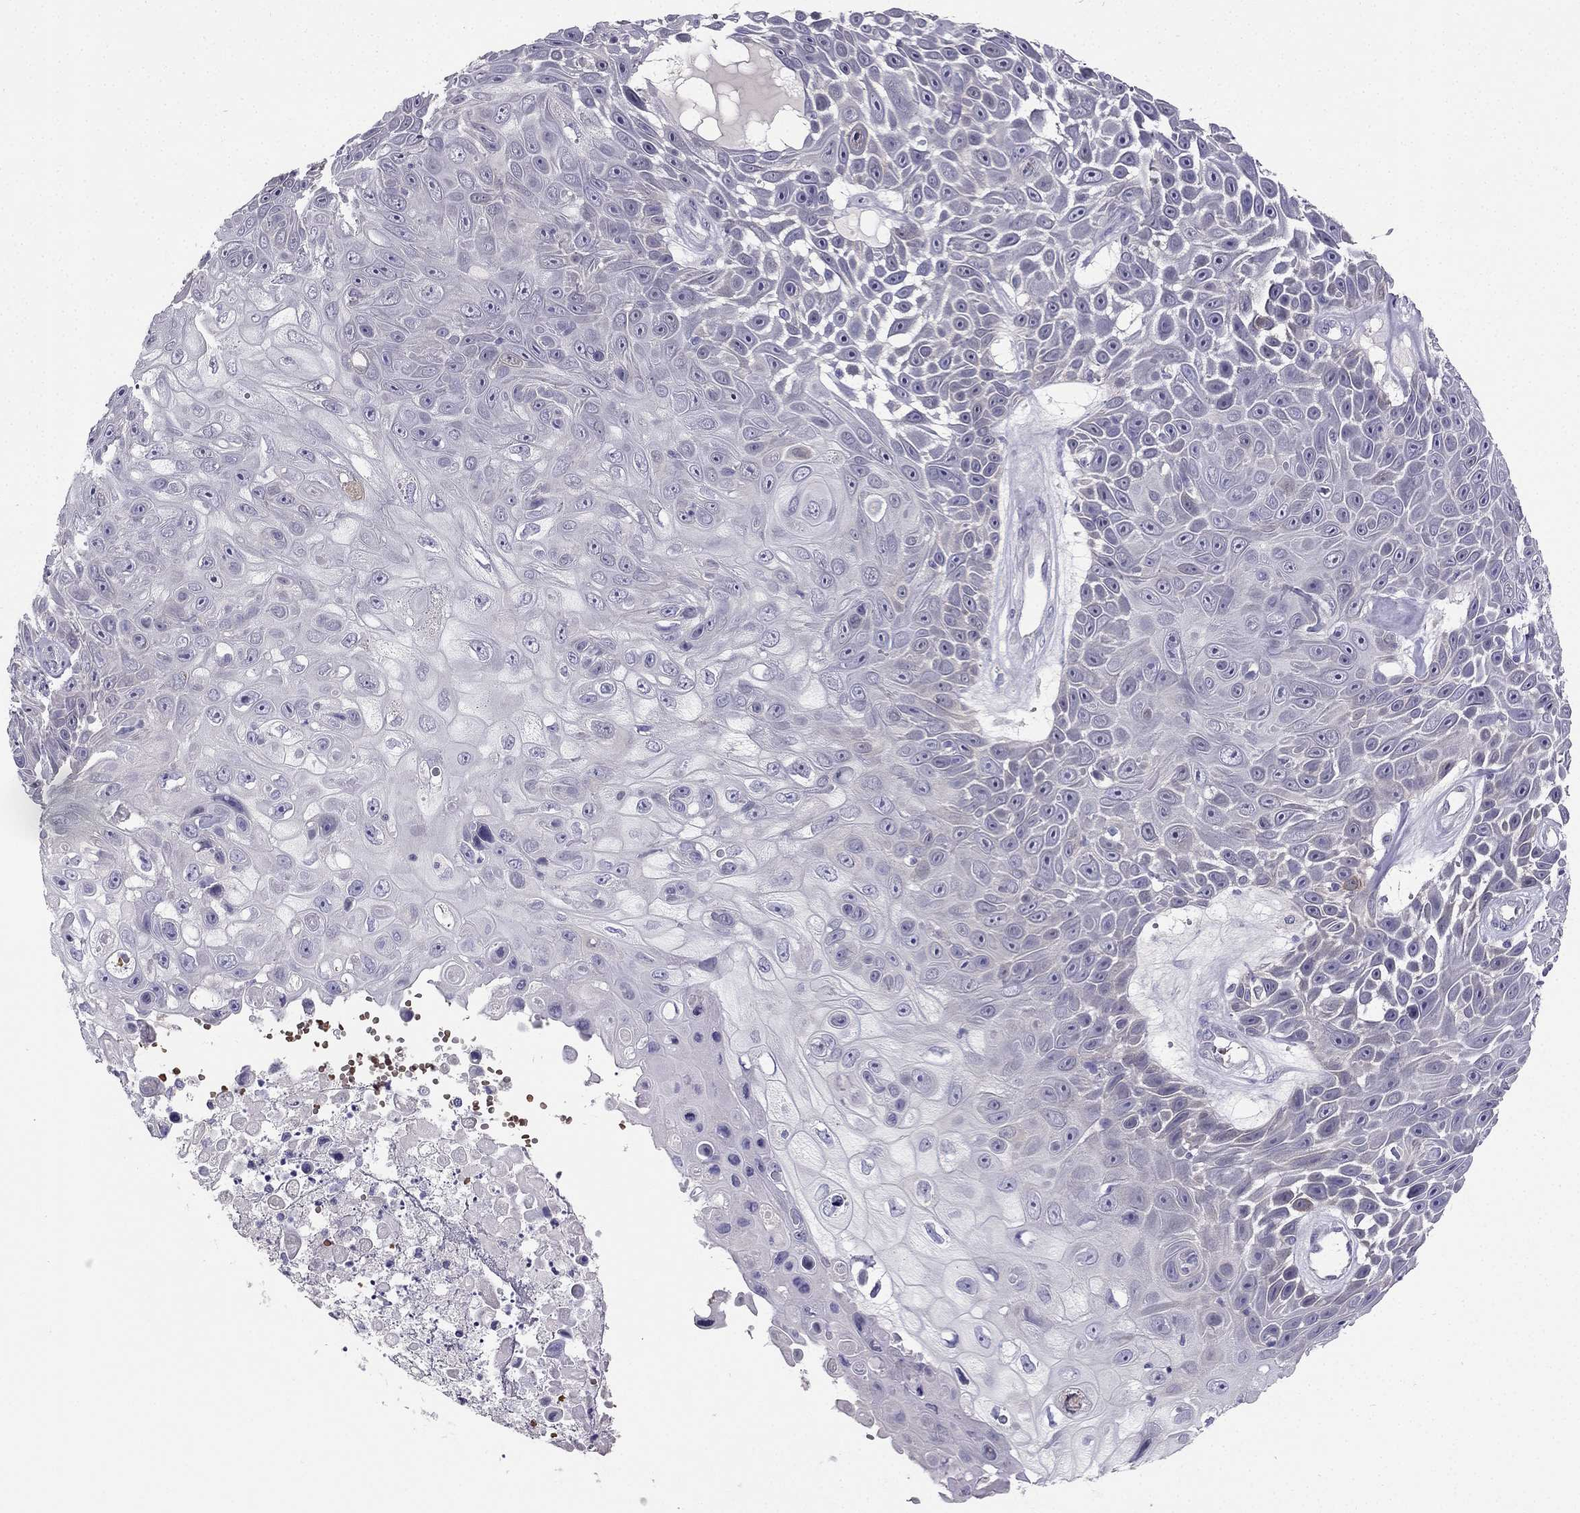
{"staining": {"intensity": "negative", "quantity": "none", "location": "none"}, "tissue": "skin cancer", "cell_type": "Tumor cells", "image_type": "cancer", "snomed": [{"axis": "morphology", "description": "Squamous cell carcinoma, NOS"}, {"axis": "topography", "description": "Skin"}], "caption": "A photomicrograph of human squamous cell carcinoma (skin) is negative for staining in tumor cells.", "gene": "RSPH14", "patient": {"sex": "male", "age": 82}}